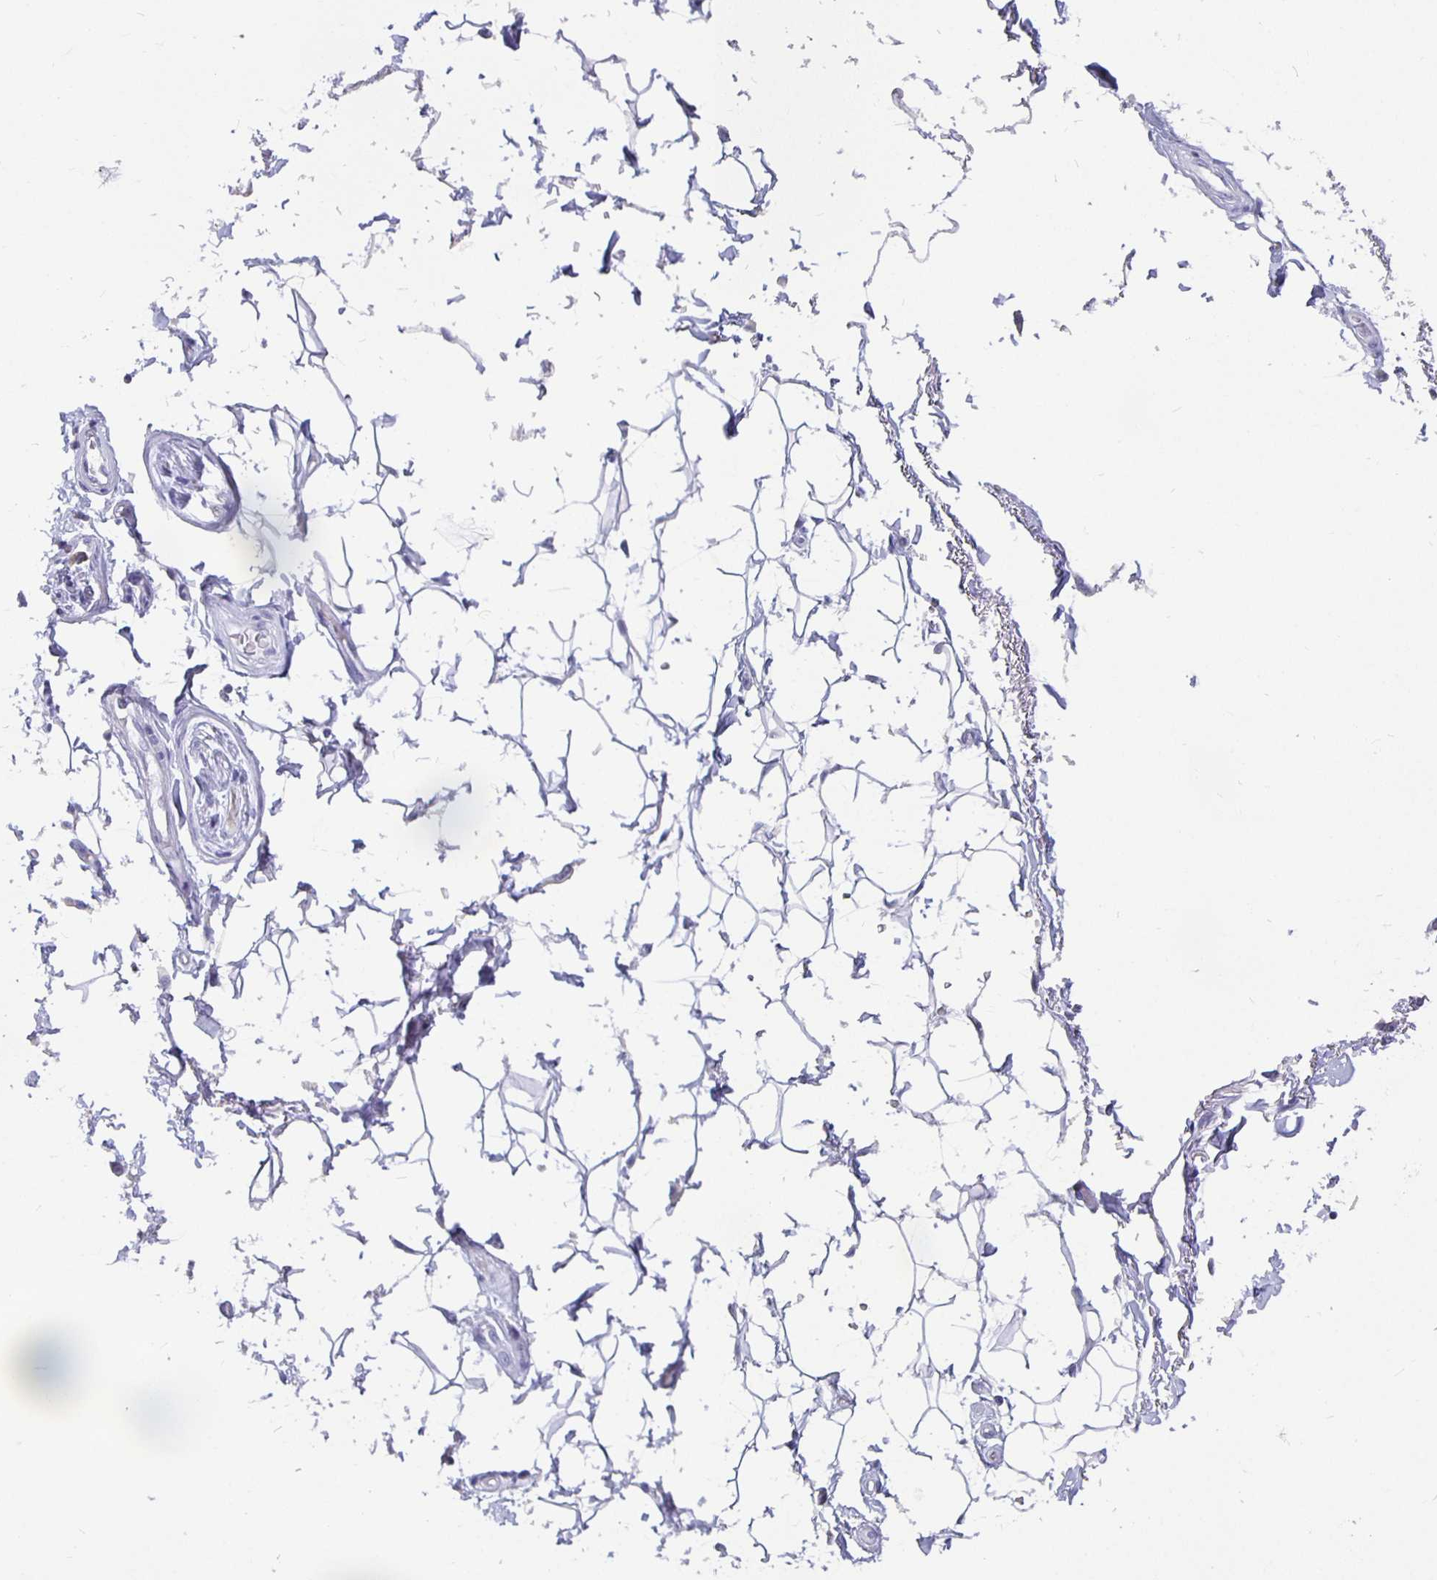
{"staining": {"intensity": "negative", "quantity": "none", "location": "none"}, "tissue": "adipose tissue", "cell_type": "Adipocytes", "image_type": "normal", "snomed": [{"axis": "morphology", "description": "Normal tissue, NOS"}, {"axis": "topography", "description": "Anal"}, {"axis": "topography", "description": "Peripheral nerve tissue"}], "caption": "Adipocytes are negative for brown protein staining in normal adipose tissue. (Immunohistochemistry, brightfield microscopy, high magnification).", "gene": "GPX4", "patient": {"sex": "male", "age": 51}}